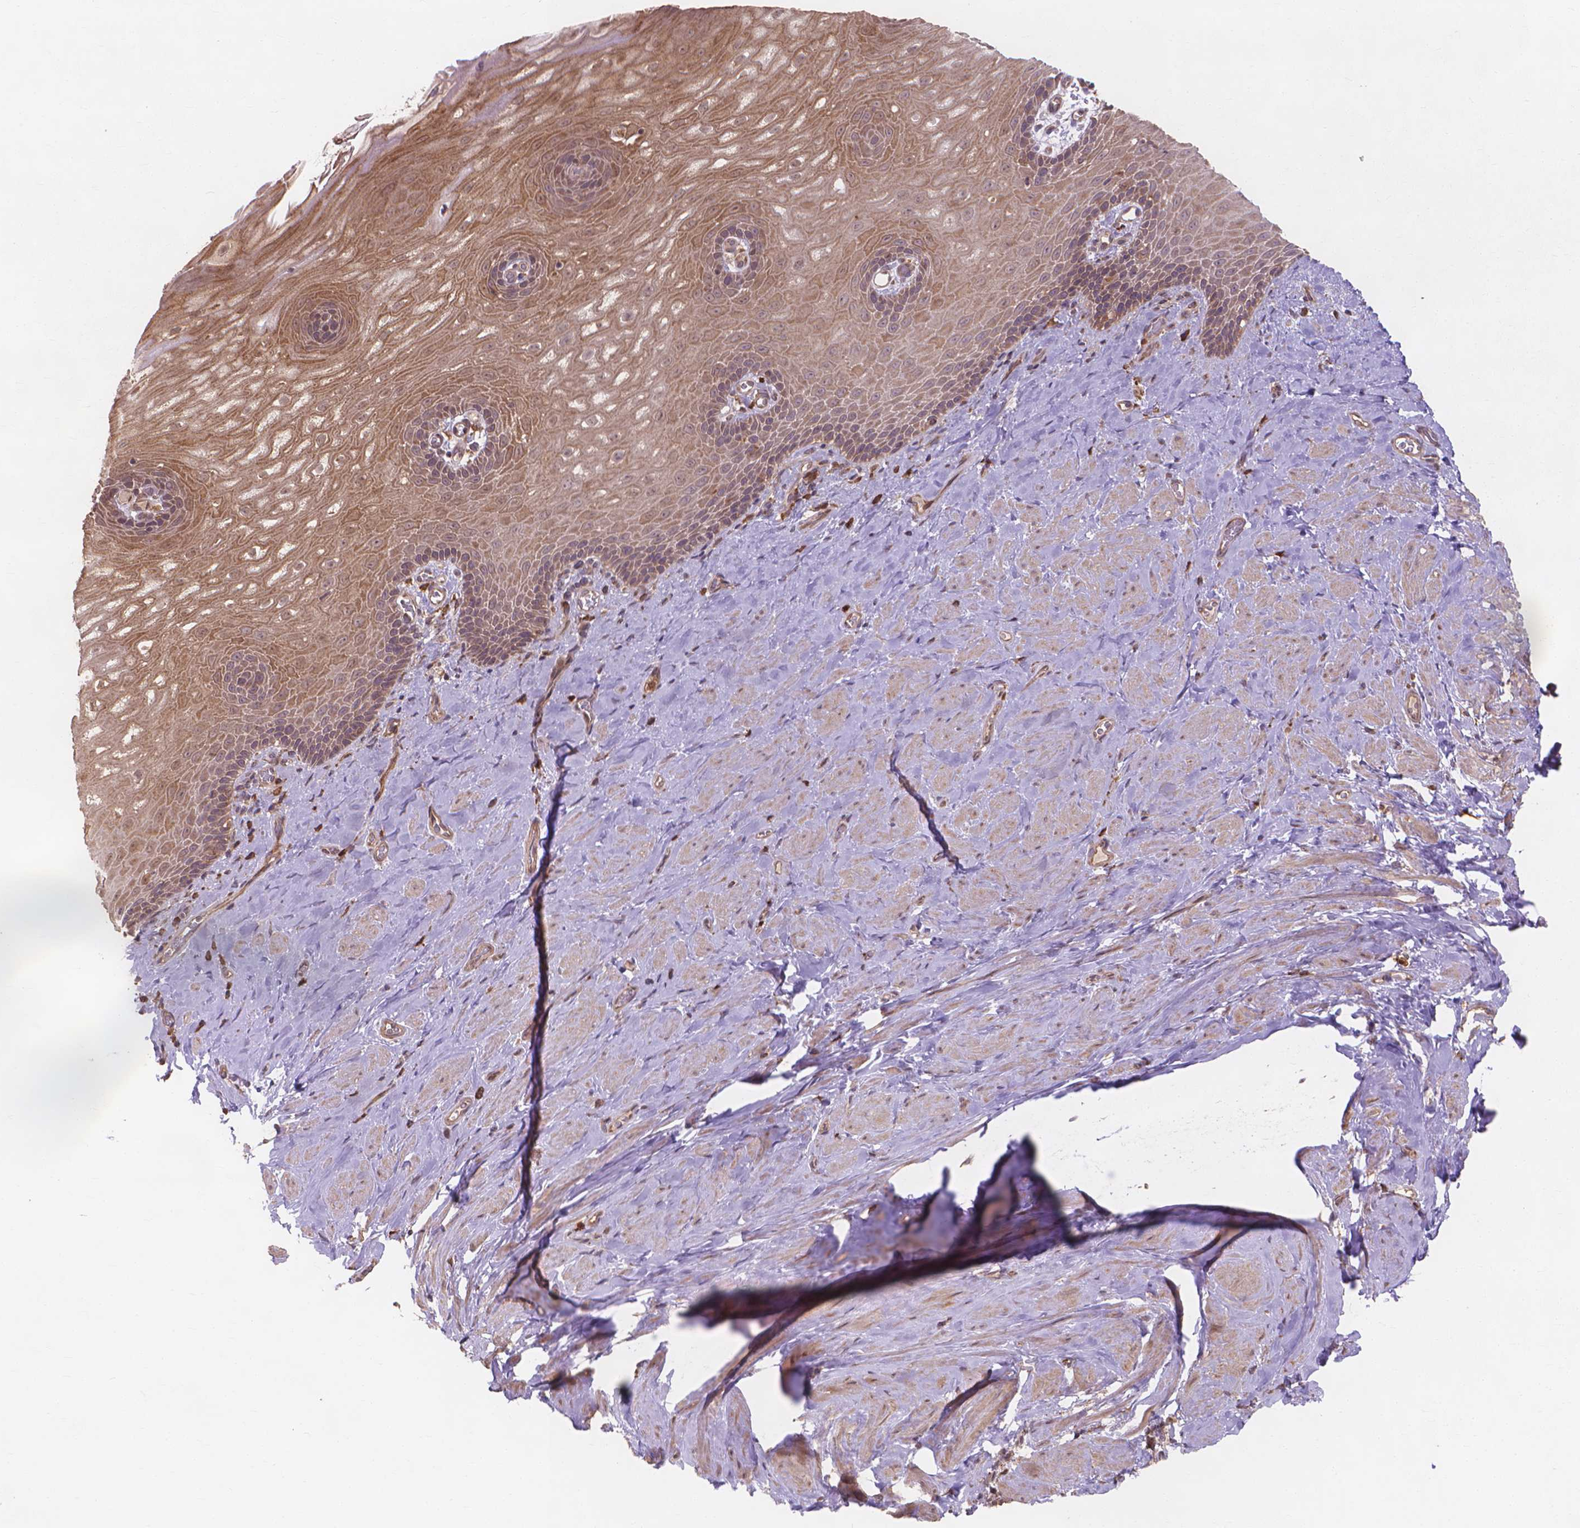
{"staining": {"intensity": "moderate", "quantity": ">75%", "location": "cytoplasmic/membranous"}, "tissue": "esophagus", "cell_type": "Squamous epithelial cells", "image_type": "normal", "snomed": [{"axis": "morphology", "description": "Normal tissue, NOS"}, {"axis": "topography", "description": "Esophagus"}], "caption": "Benign esophagus was stained to show a protein in brown. There is medium levels of moderate cytoplasmic/membranous staining in approximately >75% of squamous epithelial cells.", "gene": "TAB2", "patient": {"sex": "male", "age": 64}}